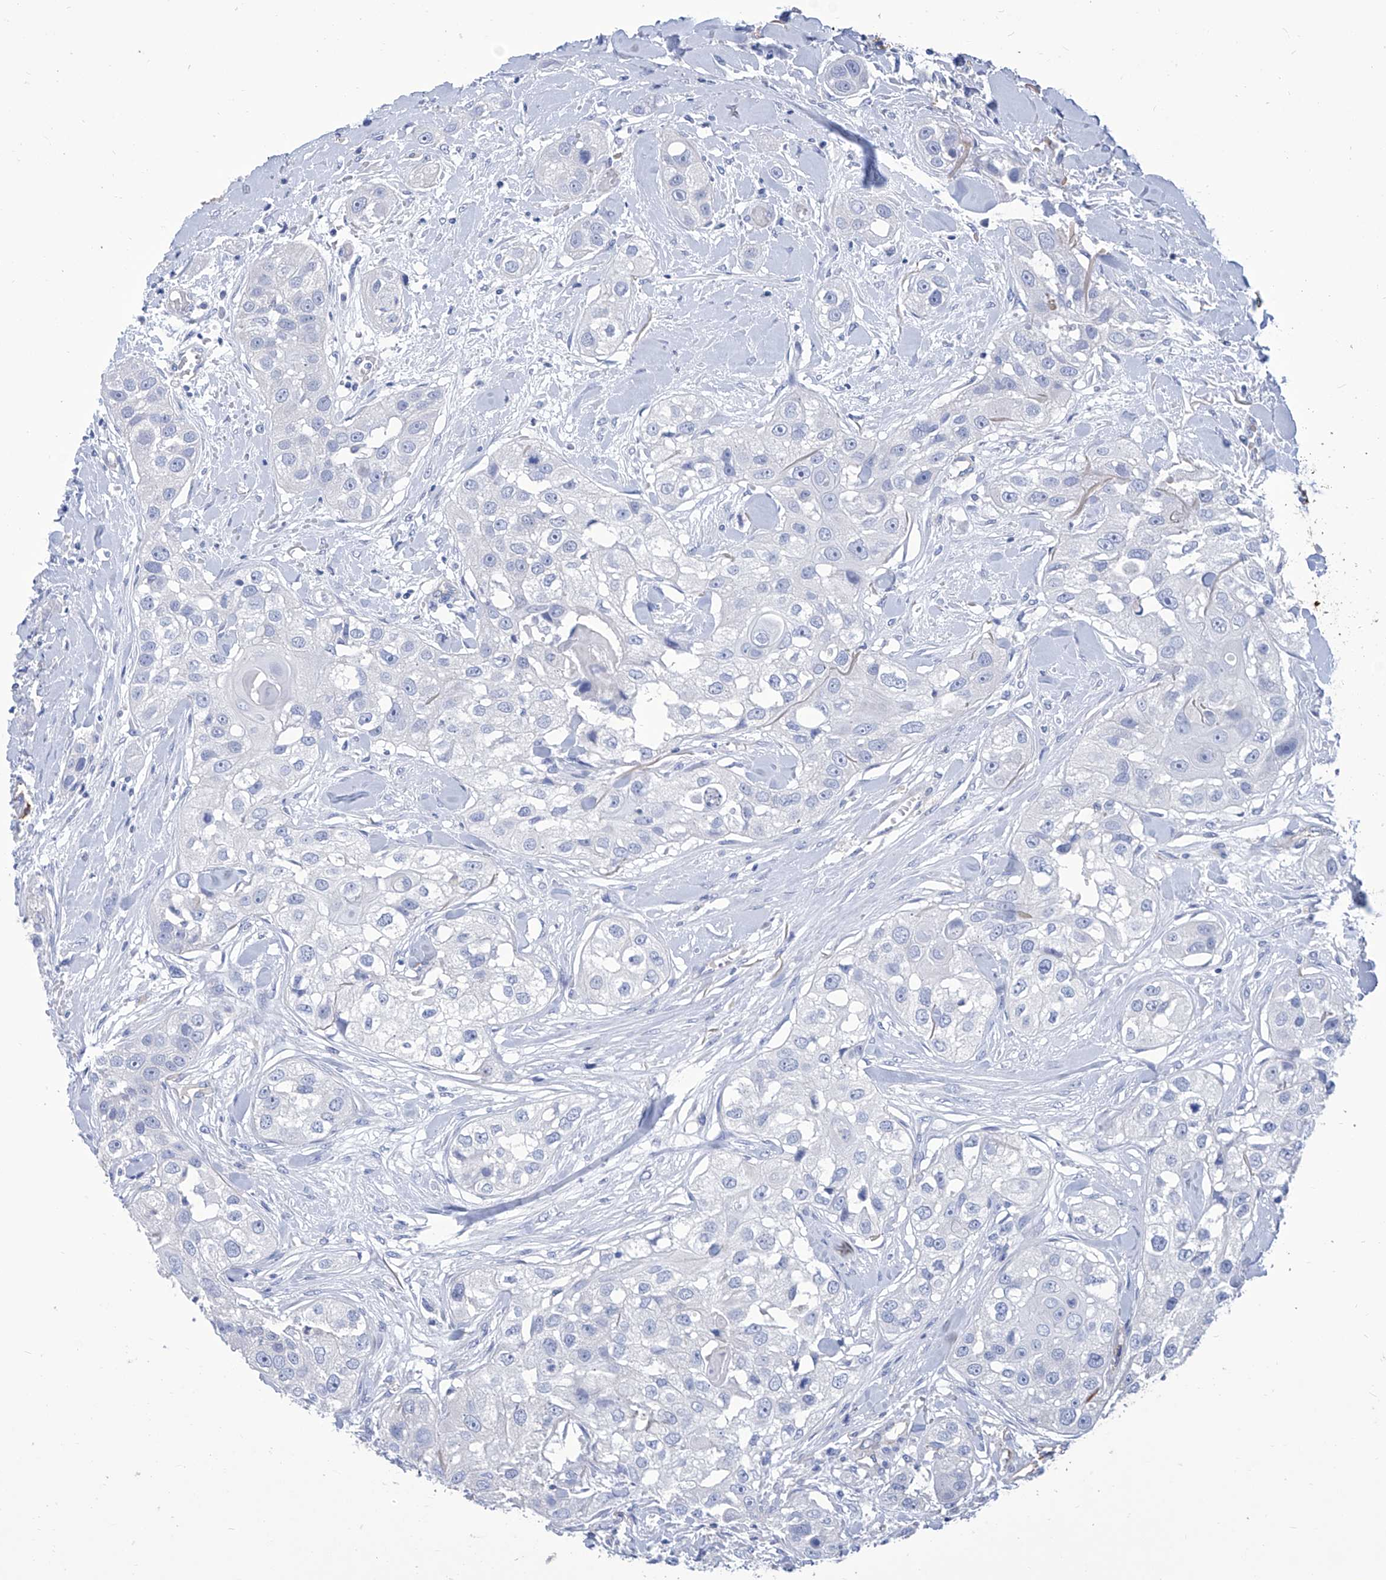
{"staining": {"intensity": "negative", "quantity": "none", "location": "none"}, "tissue": "head and neck cancer", "cell_type": "Tumor cells", "image_type": "cancer", "snomed": [{"axis": "morphology", "description": "Normal tissue, NOS"}, {"axis": "morphology", "description": "Squamous cell carcinoma, NOS"}, {"axis": "topography", "description": "Skeletal muscle"}, {"axis": "topography", "description": "Head-Neck"}], "caption": "This image is of squamous cell carcinoma (head and neck) stained with immunohistochemistry (IHC) to label a protein in brown with the nuclei are counter-stained blue. There is no staining in tumor cells.", "gene": "SMS", "patient": {"sex": "male", "age": 51}}